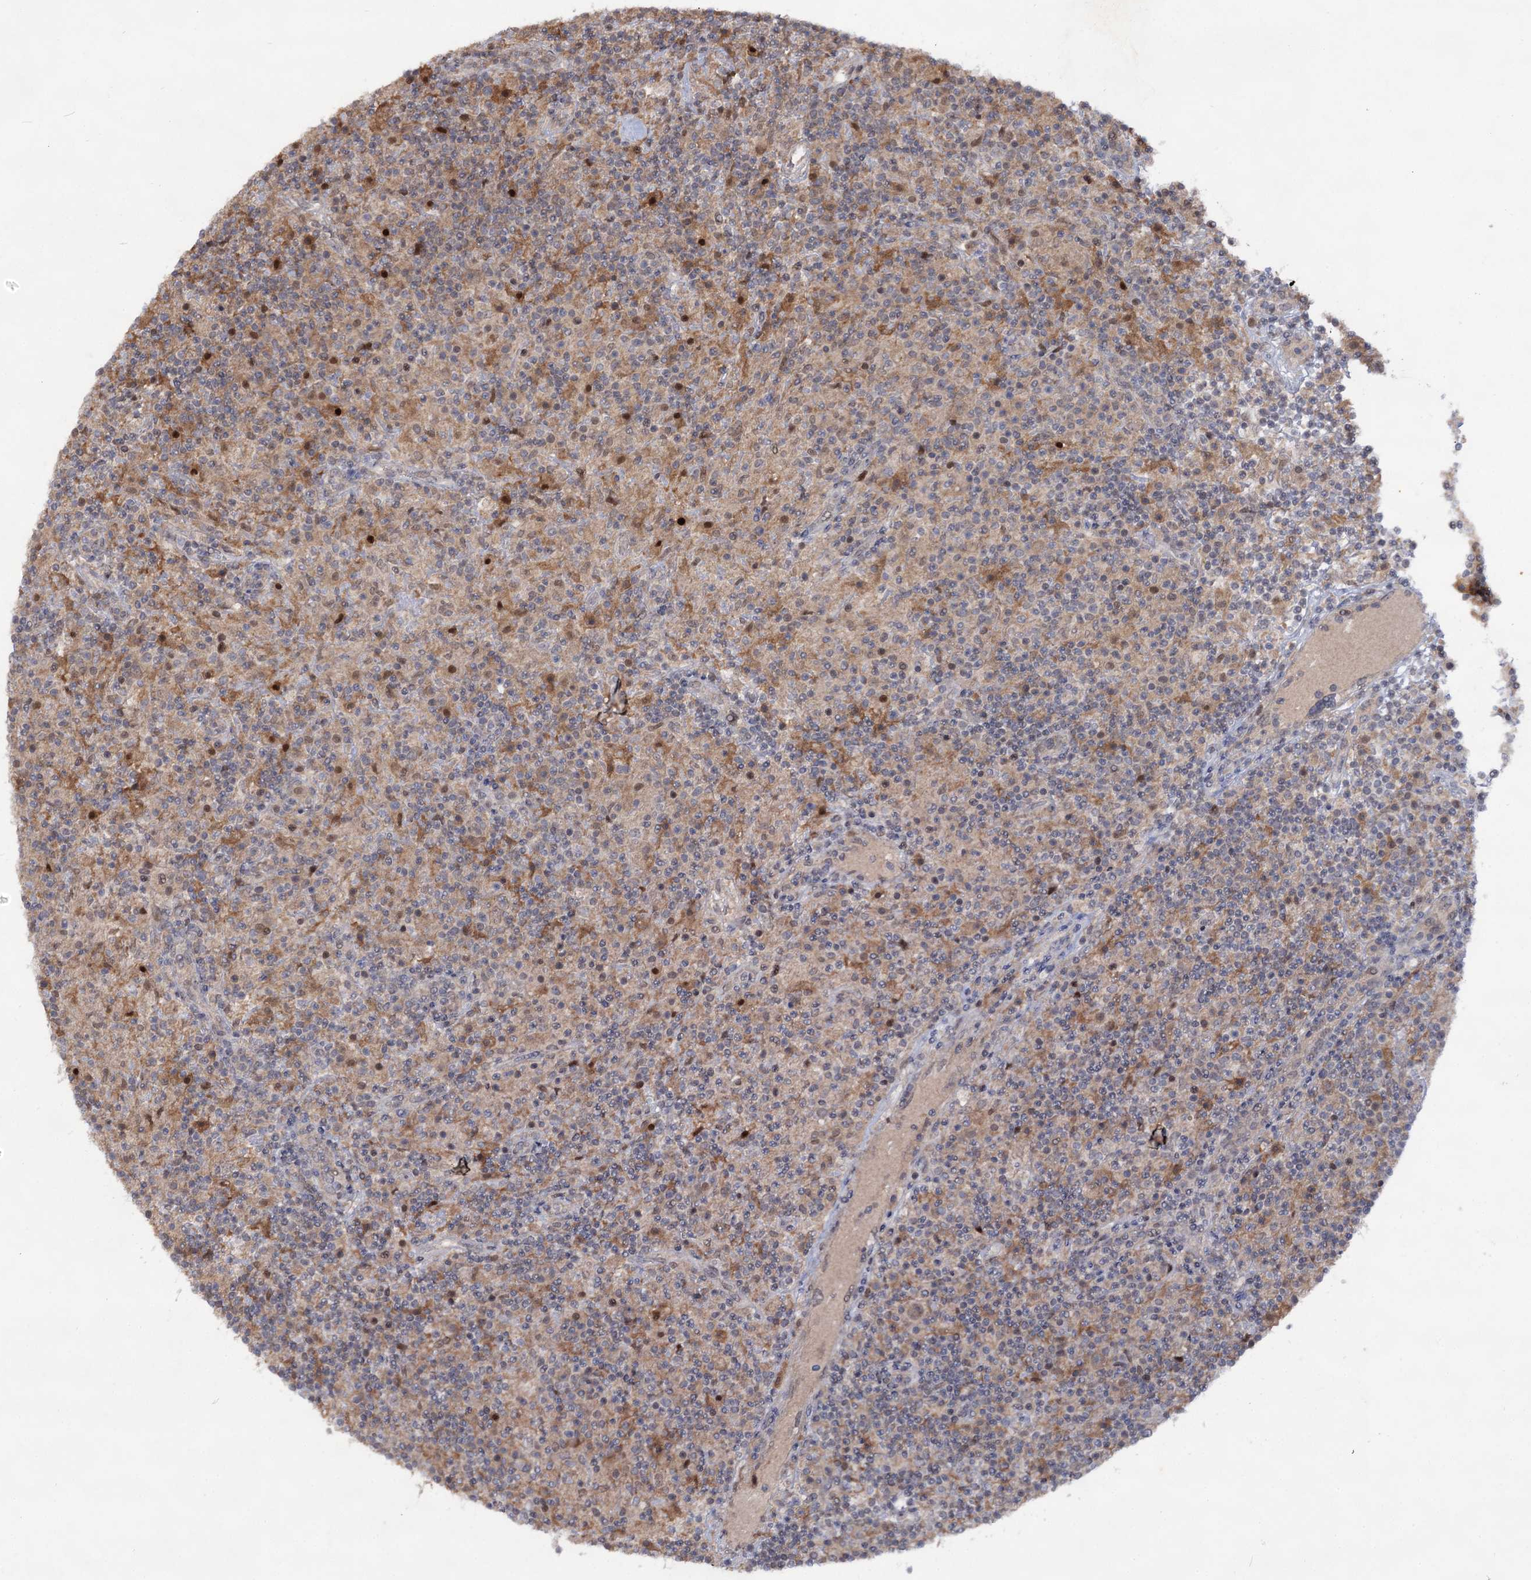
{"staining": {"intensity": "weak", "quantity": "<25%", "location": "cytoplasmic/membranous"}, "tissue": "lymphoma", "cell_type": "Tumor cells", "image_type": "cancer", "snomed": [{"axis": "morphology", "description": "Hodgkin's disease, NOS"}, {"axis": "topography", "description": "Lymph node"}], "caption": "DAB immunohistochemical staining of lymphoma exhibits no significant staining in tumor cells. (Stains: DAB (3,3'-diaminobenzidine) immunohistochemistry with hematoxylin counter stain, Microscopy: brightfield microscopy at high magnification).", "gene": "ACTR6", "patient": {"sex": "male", "age": 70}}